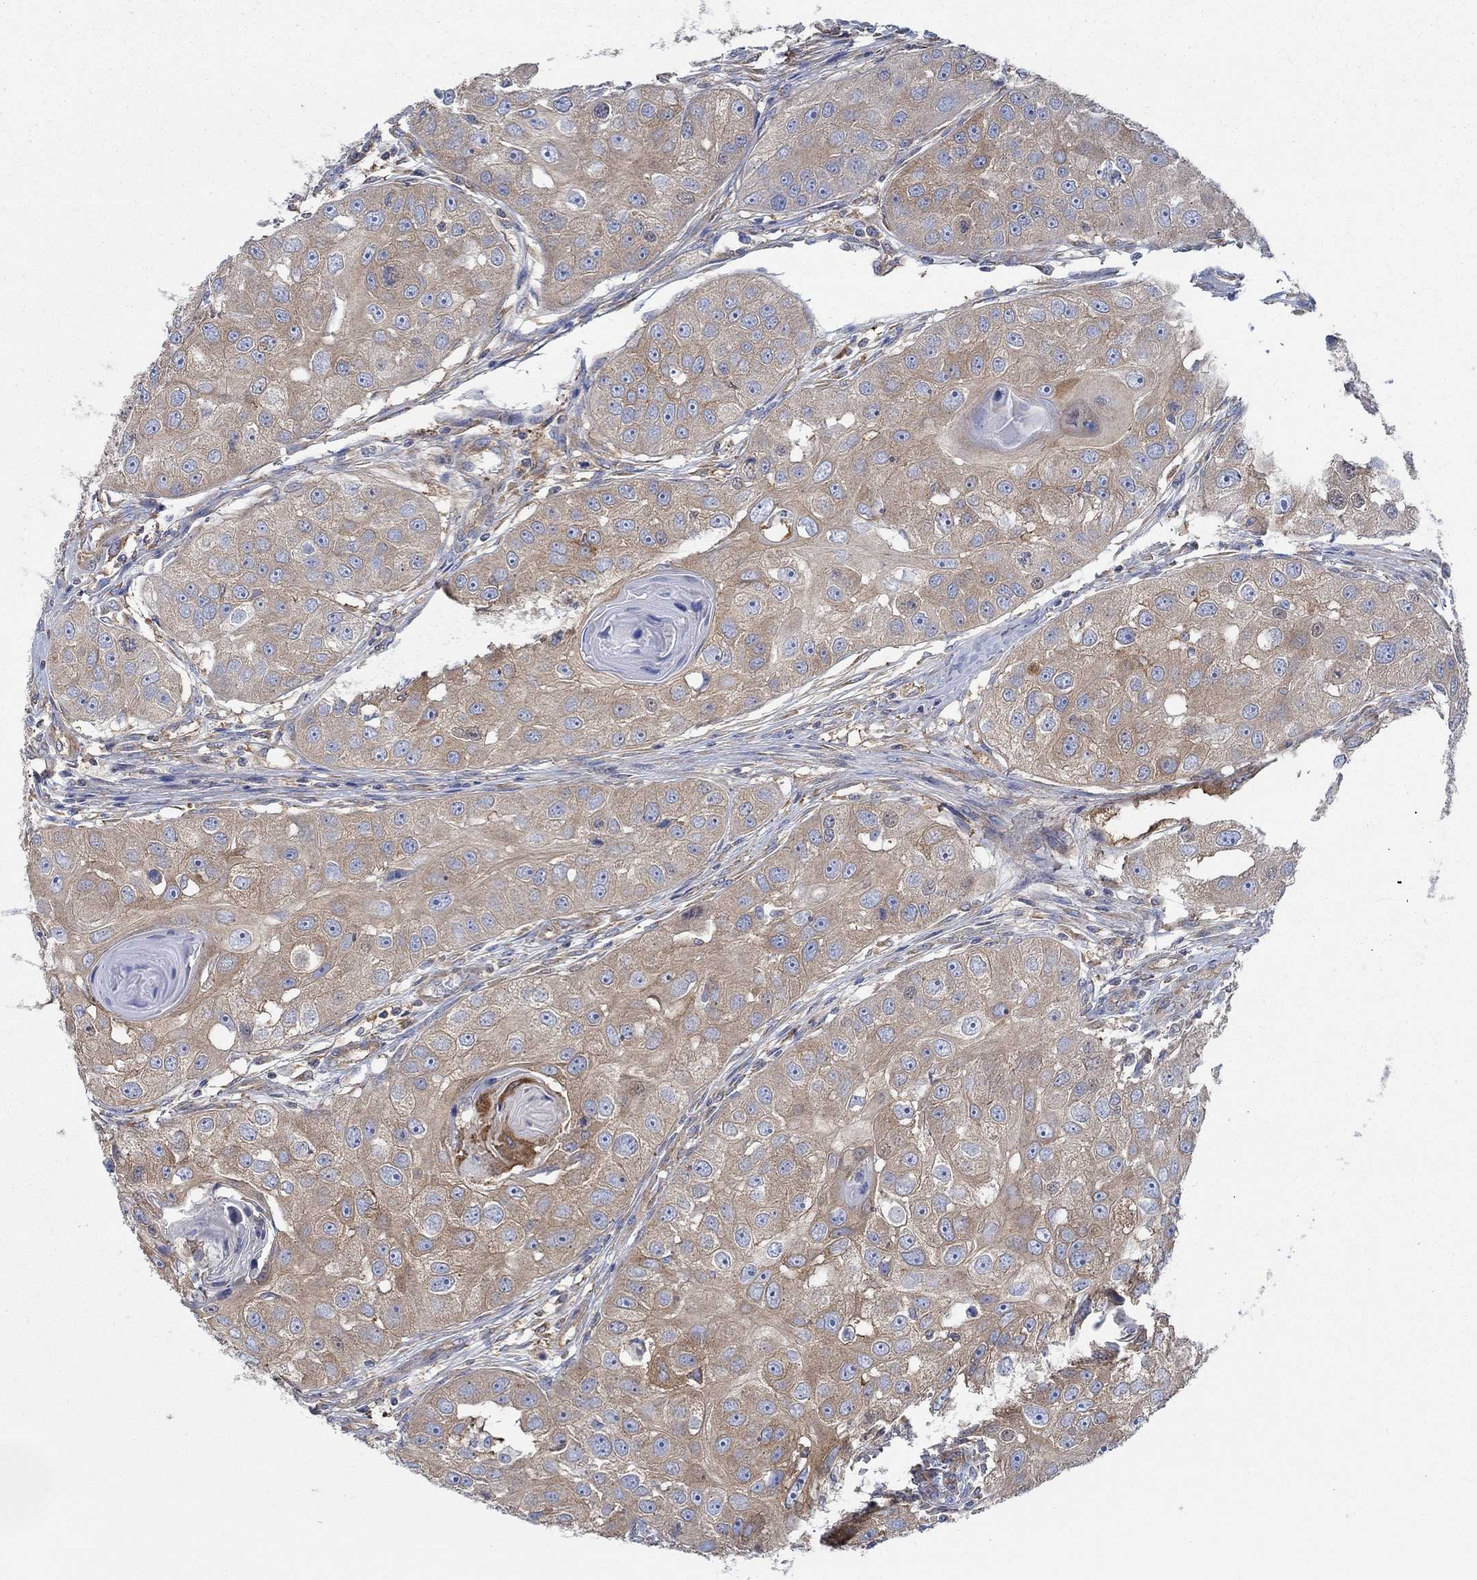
{"staining": {"intensity": "moderate", "quantity": ">75%", "location": "cytoplasmic/membranous"}, "tissue": "head and neck cancer", "cell_type": "Tumor cells", "image_type": "cancer", "snomed": [{"axis": "morphology", "description": "Normal tissue, NOS"}, {"axis": "morphology", "description": "Squamous cell carcinoma, NOS"}, {"axis": "topography", "description": "Skeletal muscle"}, {"axis": "topography", "description": "Head-Neck"}], "caption": "Immunohistochemical staining of head and neck squamous cell carcinoma displays medium levels of moderate cytoplasmic/membranous protein positivity in about >75% of tumor cells. (DAB IHC with brightfield microscopy, high magnification).", "gene": "SPAG9", "patient": {"sex": "male", "age": 51}}